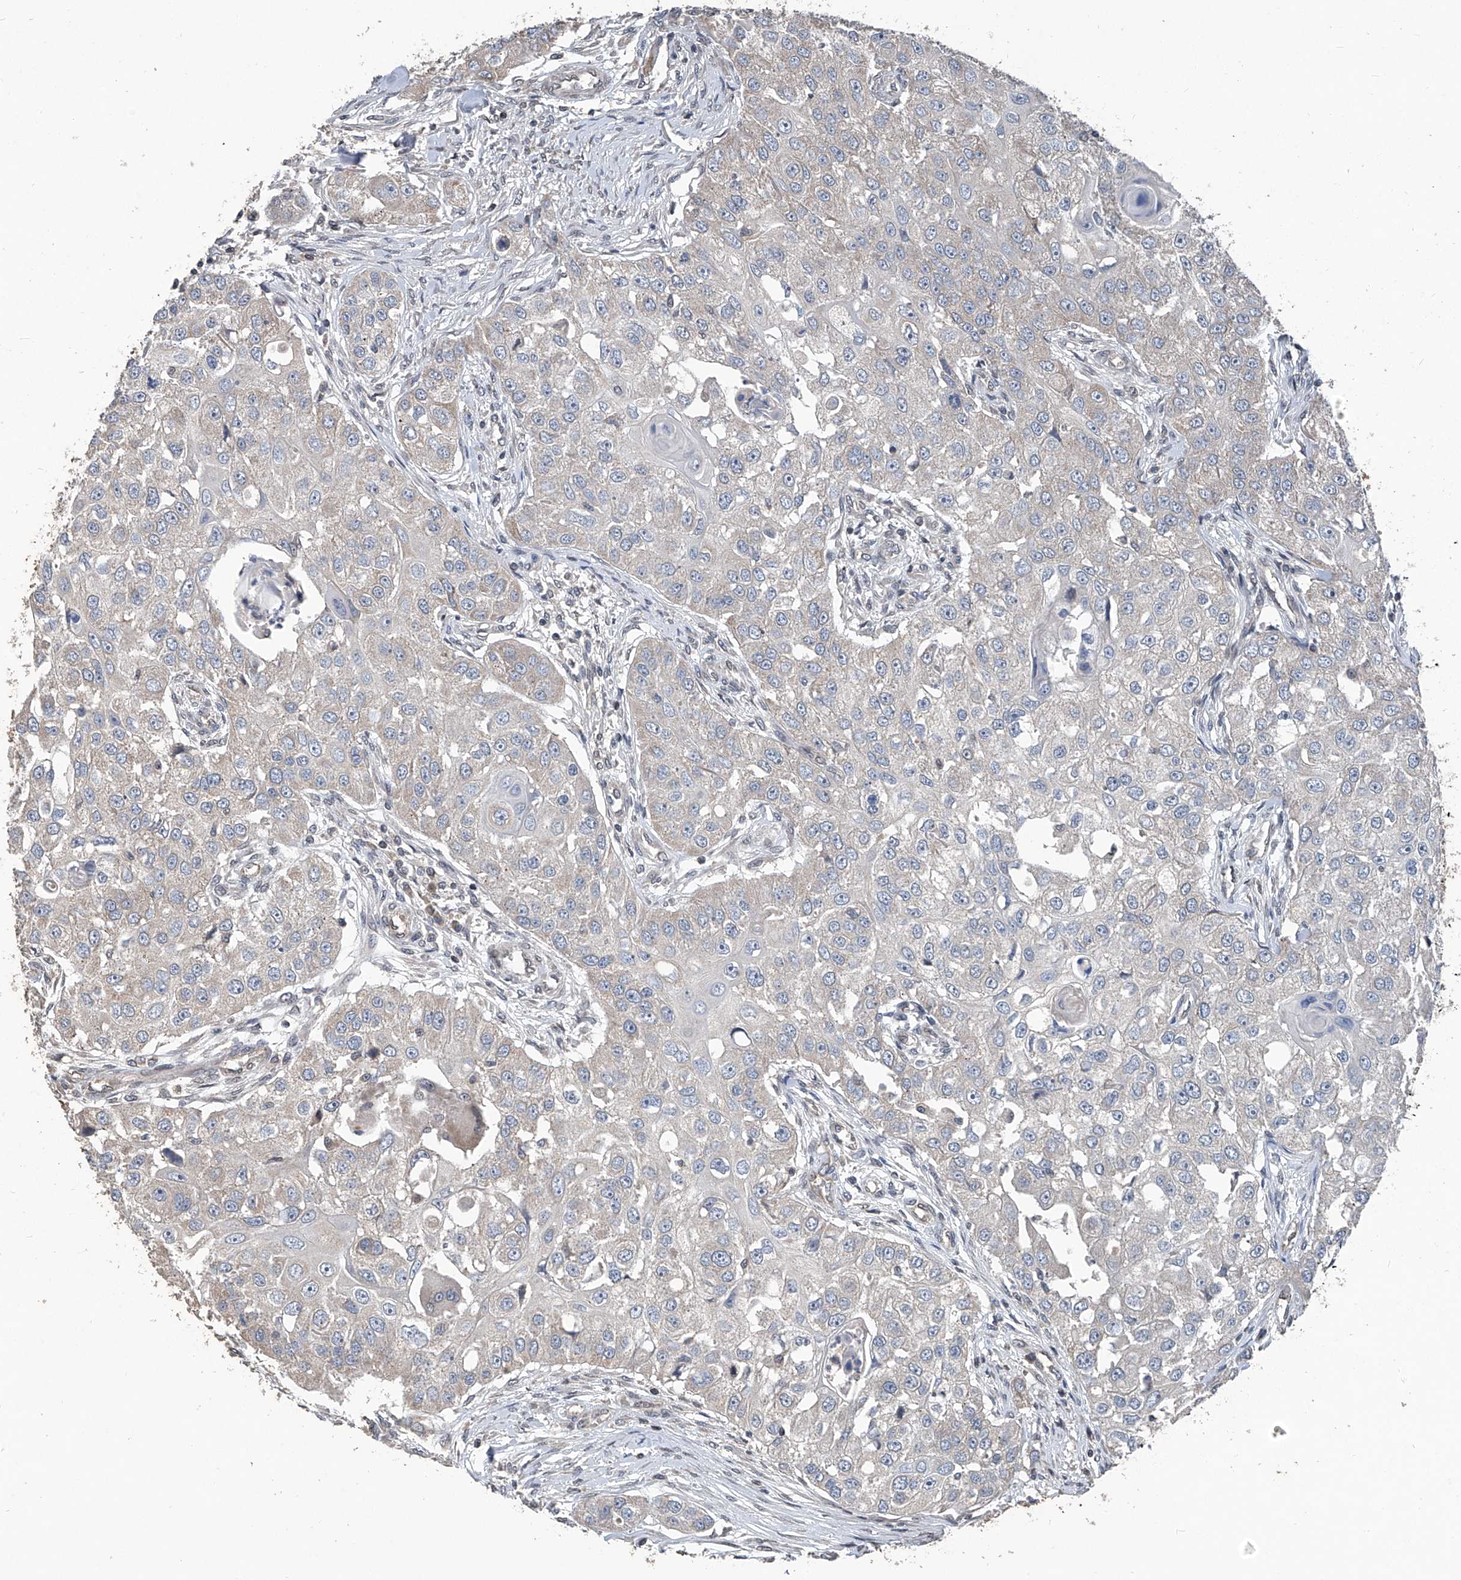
{"staining": {"intensity": "negative", "quantity": "none", "location": "none"}, "tissue": "head and neck cancer", "cell_type": "Tumor cells", "image_type": "cancer", "snomed": [{"axis": "morphology", "description": "Normal tissue, NOS"}, {"axis": "morphology", "description": "Squamous cell carcinoma, NOS"}, {"axis": "topography", "description": "Skeletal muscle"}, {"axis": "topography", "description": "Head-Neck"}], "caption": "Tumor cells show no significant protein expression in squamous cell carcinoma (head and neck).", "gene": "BCKDHB", "patient": {"sex": "male", "age": 51}}